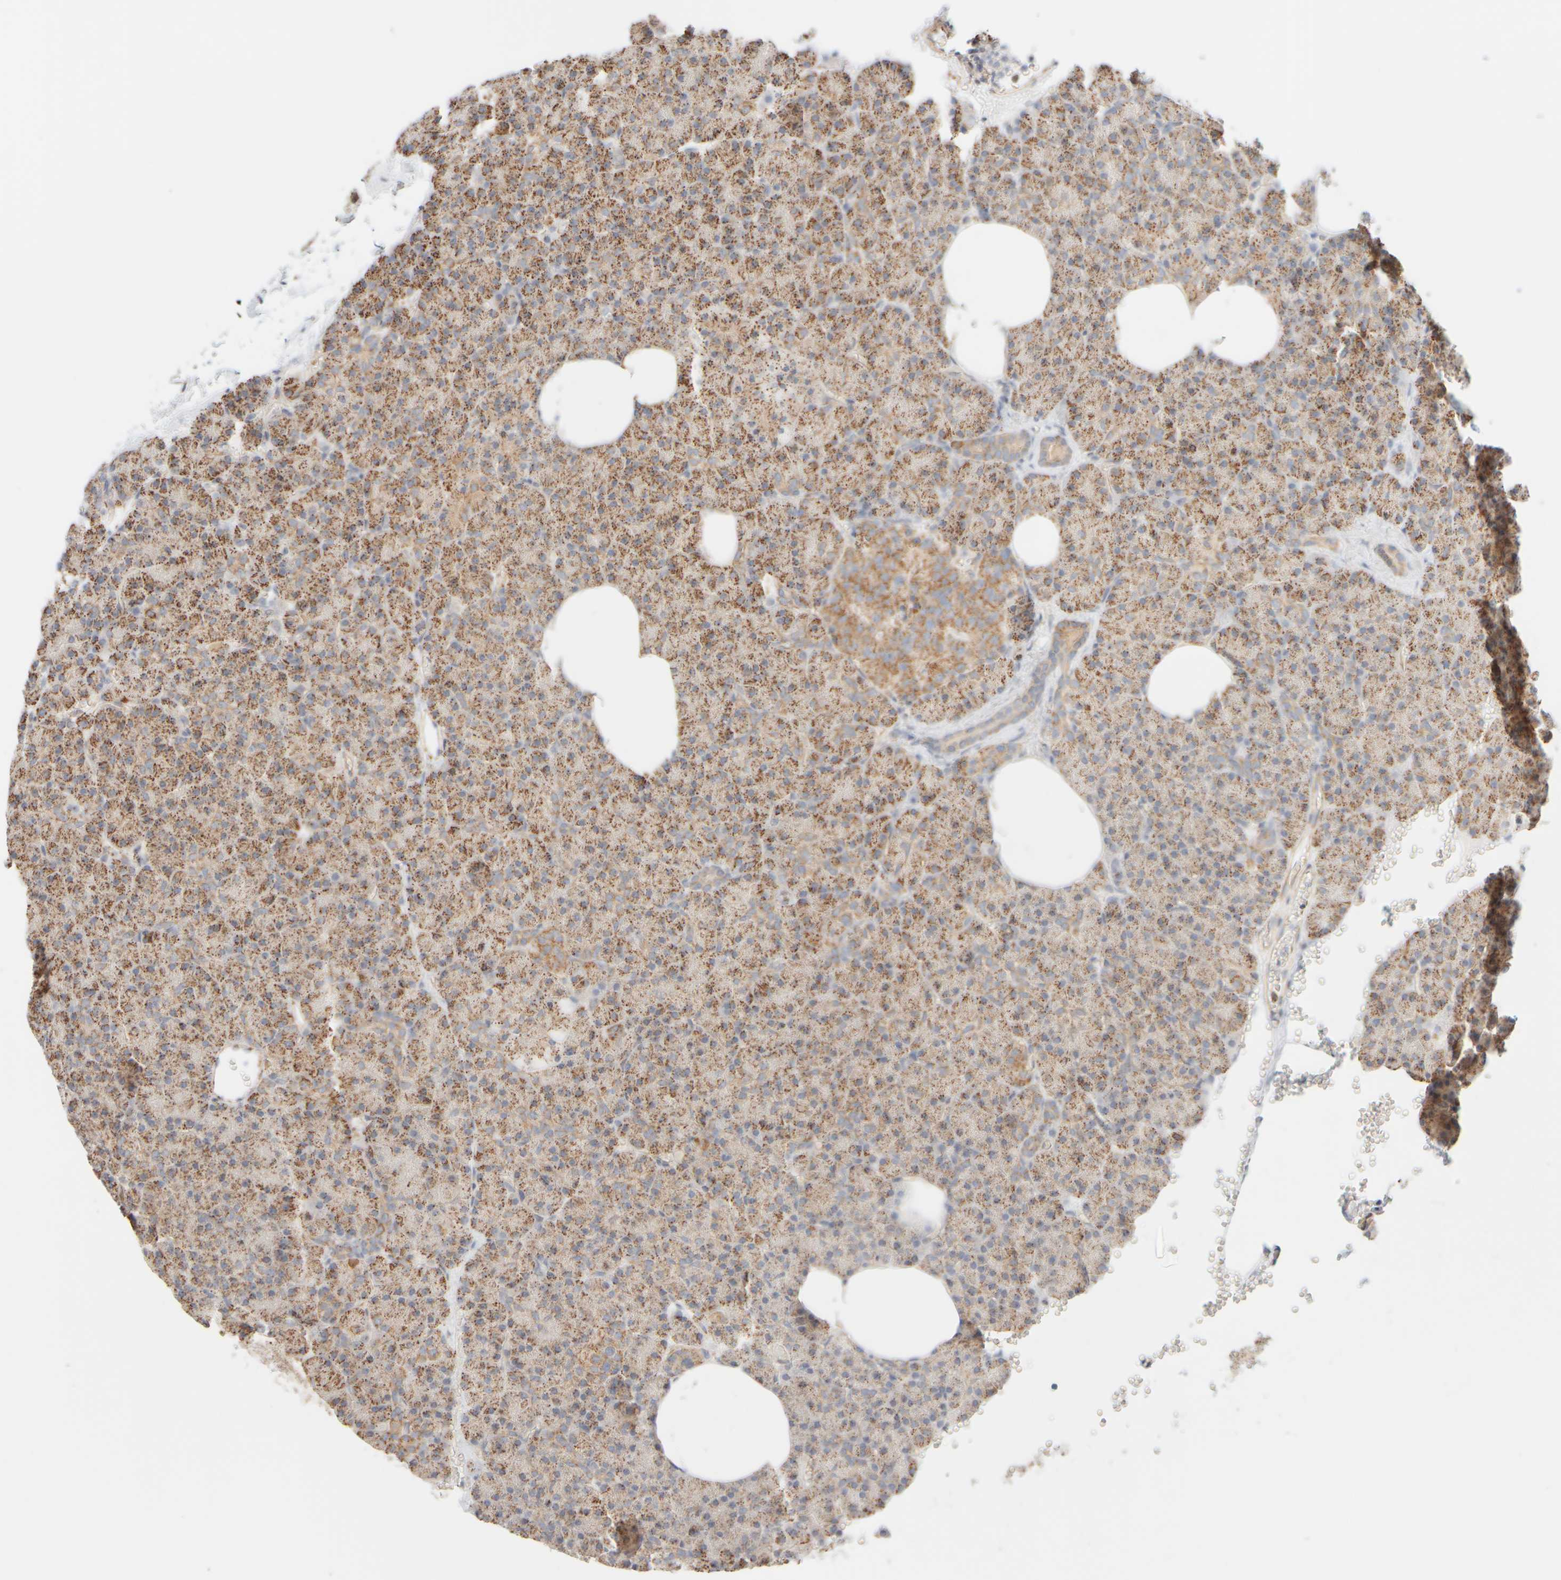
{"staining": {"intensity": "strong", "quantity": "25%-75%", "location": "cytoplasmic/membranous"}, "tissue": "pancreas", "cell_type": "Exocrine glandular cells", "image_type": "normal", "snomed": [{"axis": "morphology", "description": "Normal tissue, NOS"}, {"axis": "morphology", "description": "Carcinoid, malignant, NOS"}, {"axis": "topography", "description": "Pancreas"}], "caption": "Protein expression analysis of unremarkable human pancreas reveals strong cytoplasmic/membranous positivity in approximately 25%-75% of exocrine glandular cells. (brown staining indicates protein expression, while blue staining denotes nuclei).", "gene": "APBB2", "patient": {"sex": "female", "age": 35}}